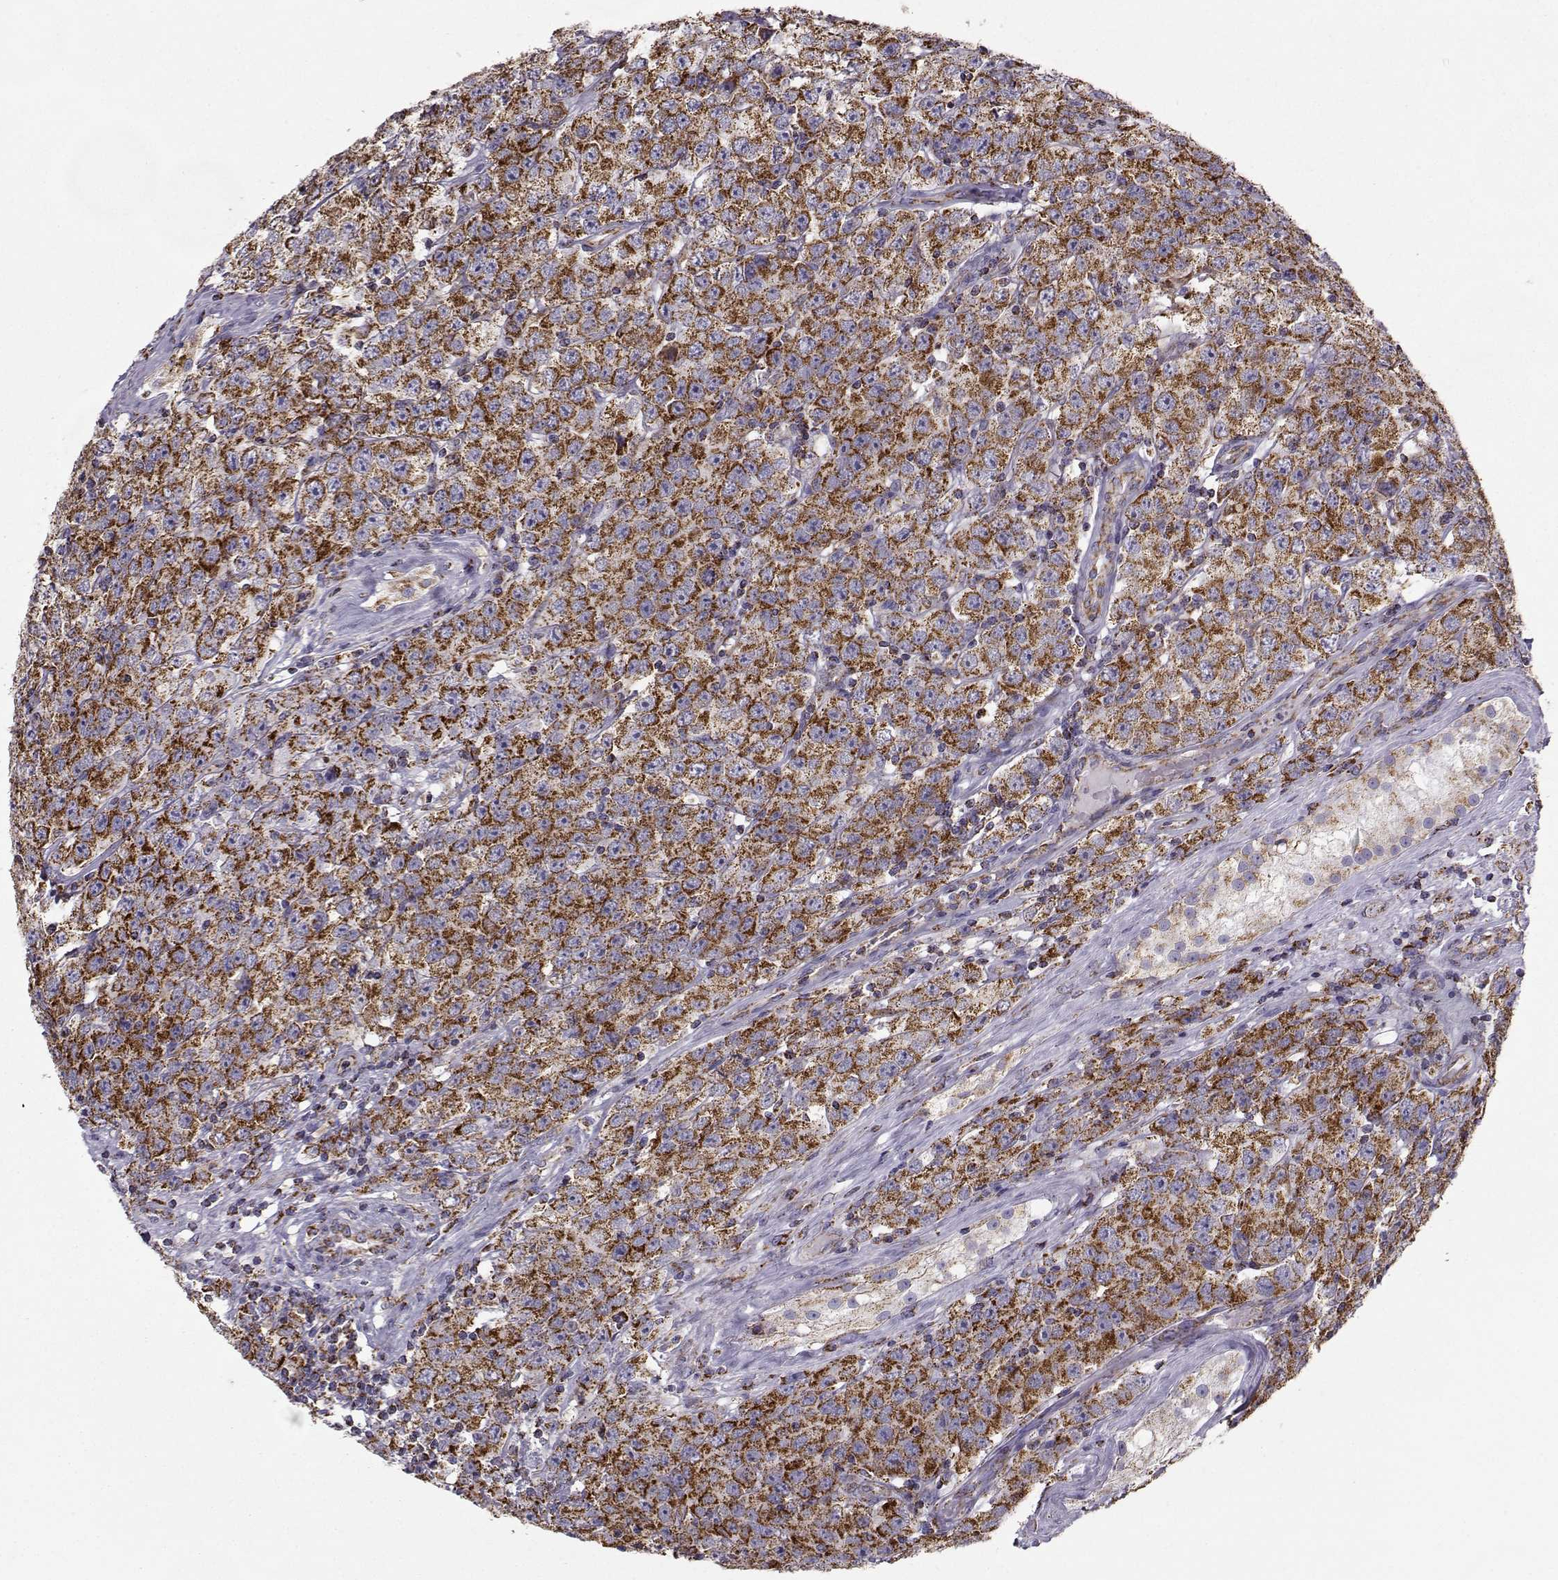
{"staining": {"intensity": "strong", "quantity": ">75%", "location": "cytoplasmic/membranous"}, "tissue": "testis cancer", "cell_type": "Tumor cells", "image_type": "cancer", "snomed": [{"axis": "morphology", "description": "Seminoma, NOS"}, {"axis": "topography", "description": "Testis"}], "caption": "Protein staining exhibits strong cytoplasmic/membranous expression in approximately >75% of tumor cells in testis cancer. The staining was performed using DAB (3,3'-diaminobenzidine), with brown indicating positive protein expression. Nuclei are stained blue with hematoxylin.", "gene": "NECAB3", "patient": {"sex": "male", "age": 52}}